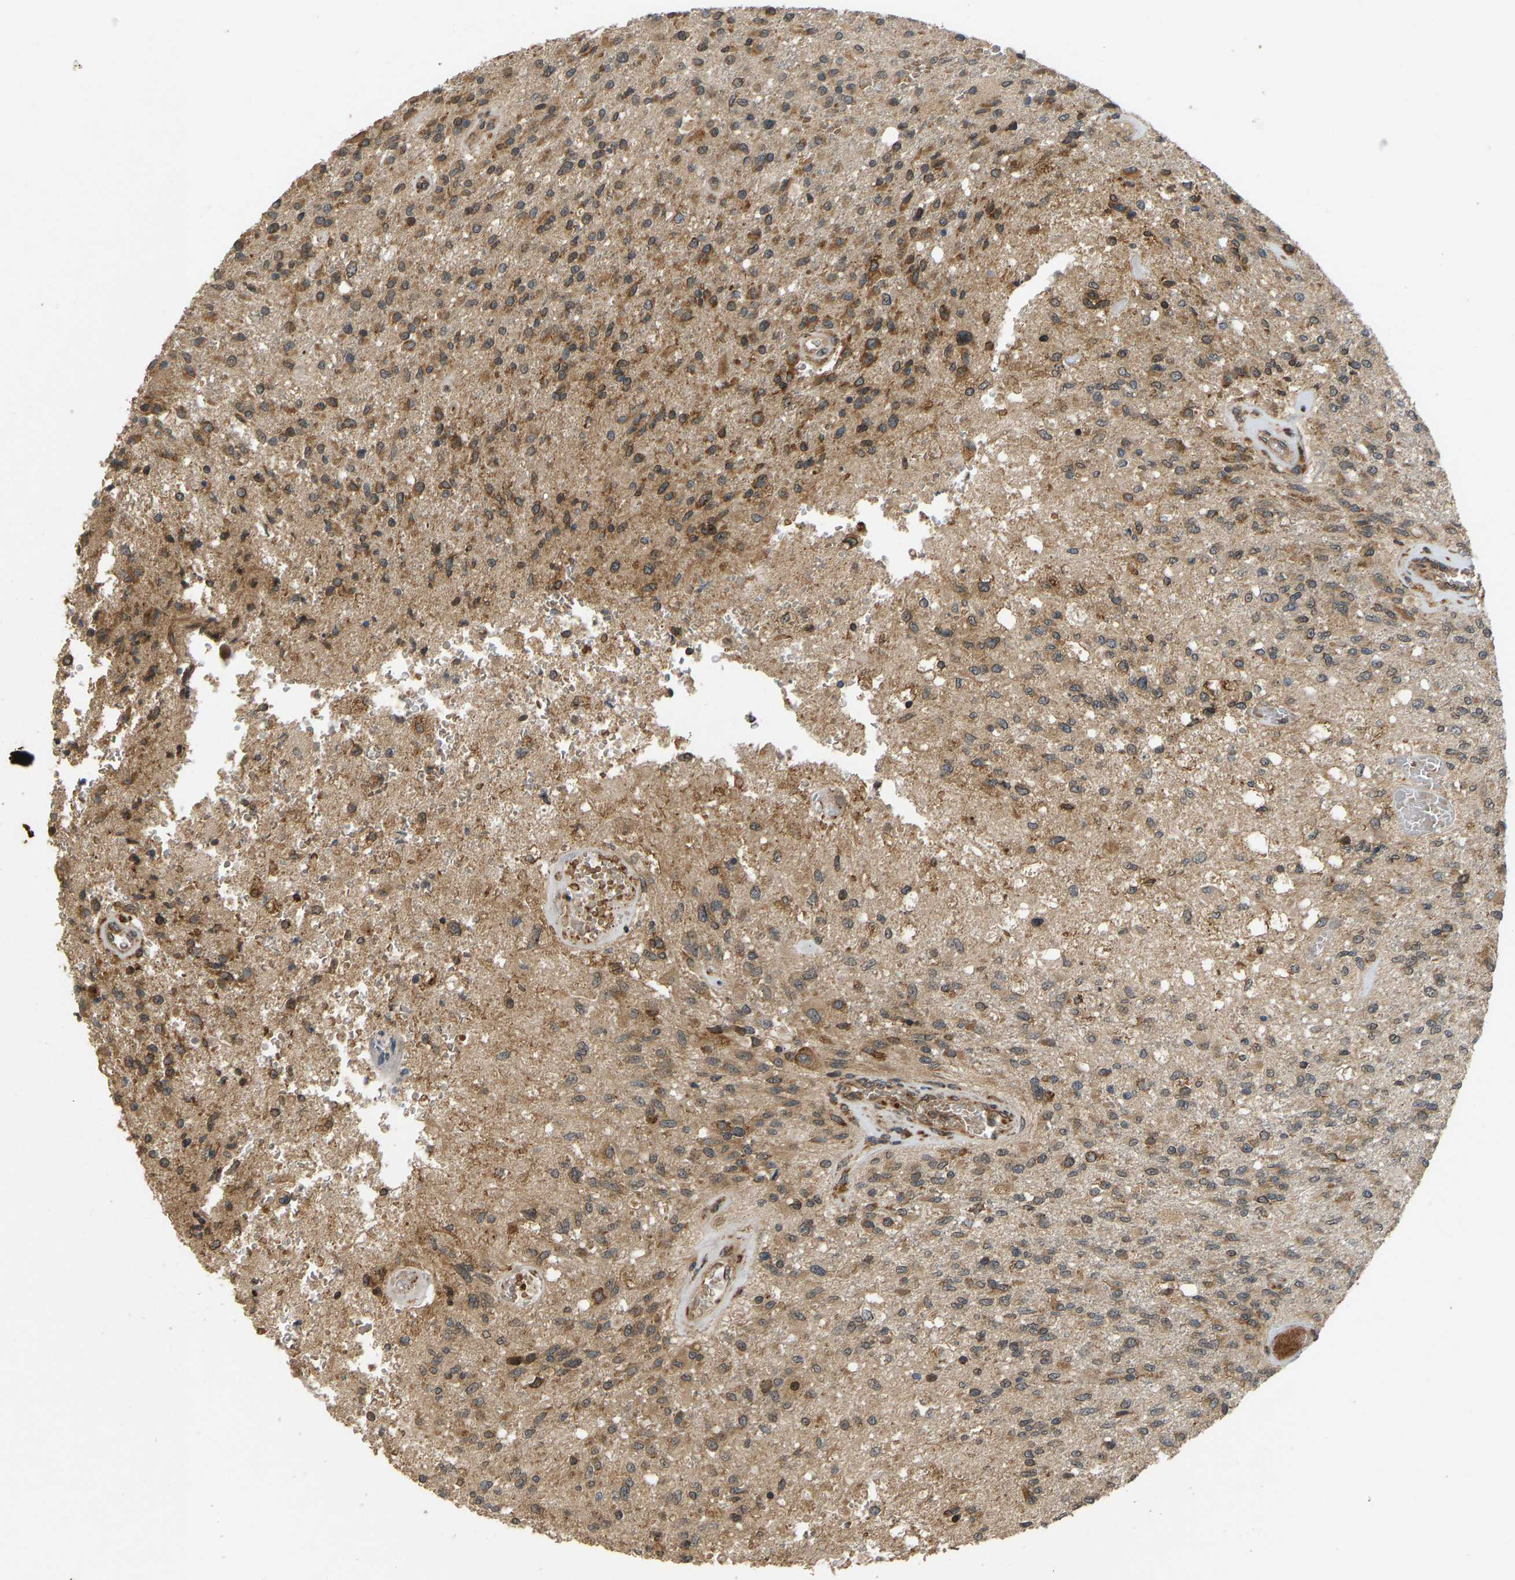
{"staining": {"intensity": "moderate", "quantity": ">75%", "location": "cytoplasmic/membranous"}, "tissue": "glioma", "cell_type": "Tumor cells", "image_type": "cancer", "snomed": [{"axis": "morphology", "description": "Normal tissue, NOS"}, {"axis": "morphology", "description": "Glioma, malignant, High grade"}, {"axis": "topography", "description": "Cerebral cortex"}], "caption": "DAB (3,3'-diaminobenzidine) immunohistochemical staining of human malignant high-grade glioma shows moderate cytoplasmic/membranous protein staining in about >75% of tumor cells. The protein of interest is stained brown, and the nuclei are stained in blue (DAB IHC with brightfield microscopy, high magnification).", "gene": "RPN2", "patient": {"sex": "male", "age": 77}}